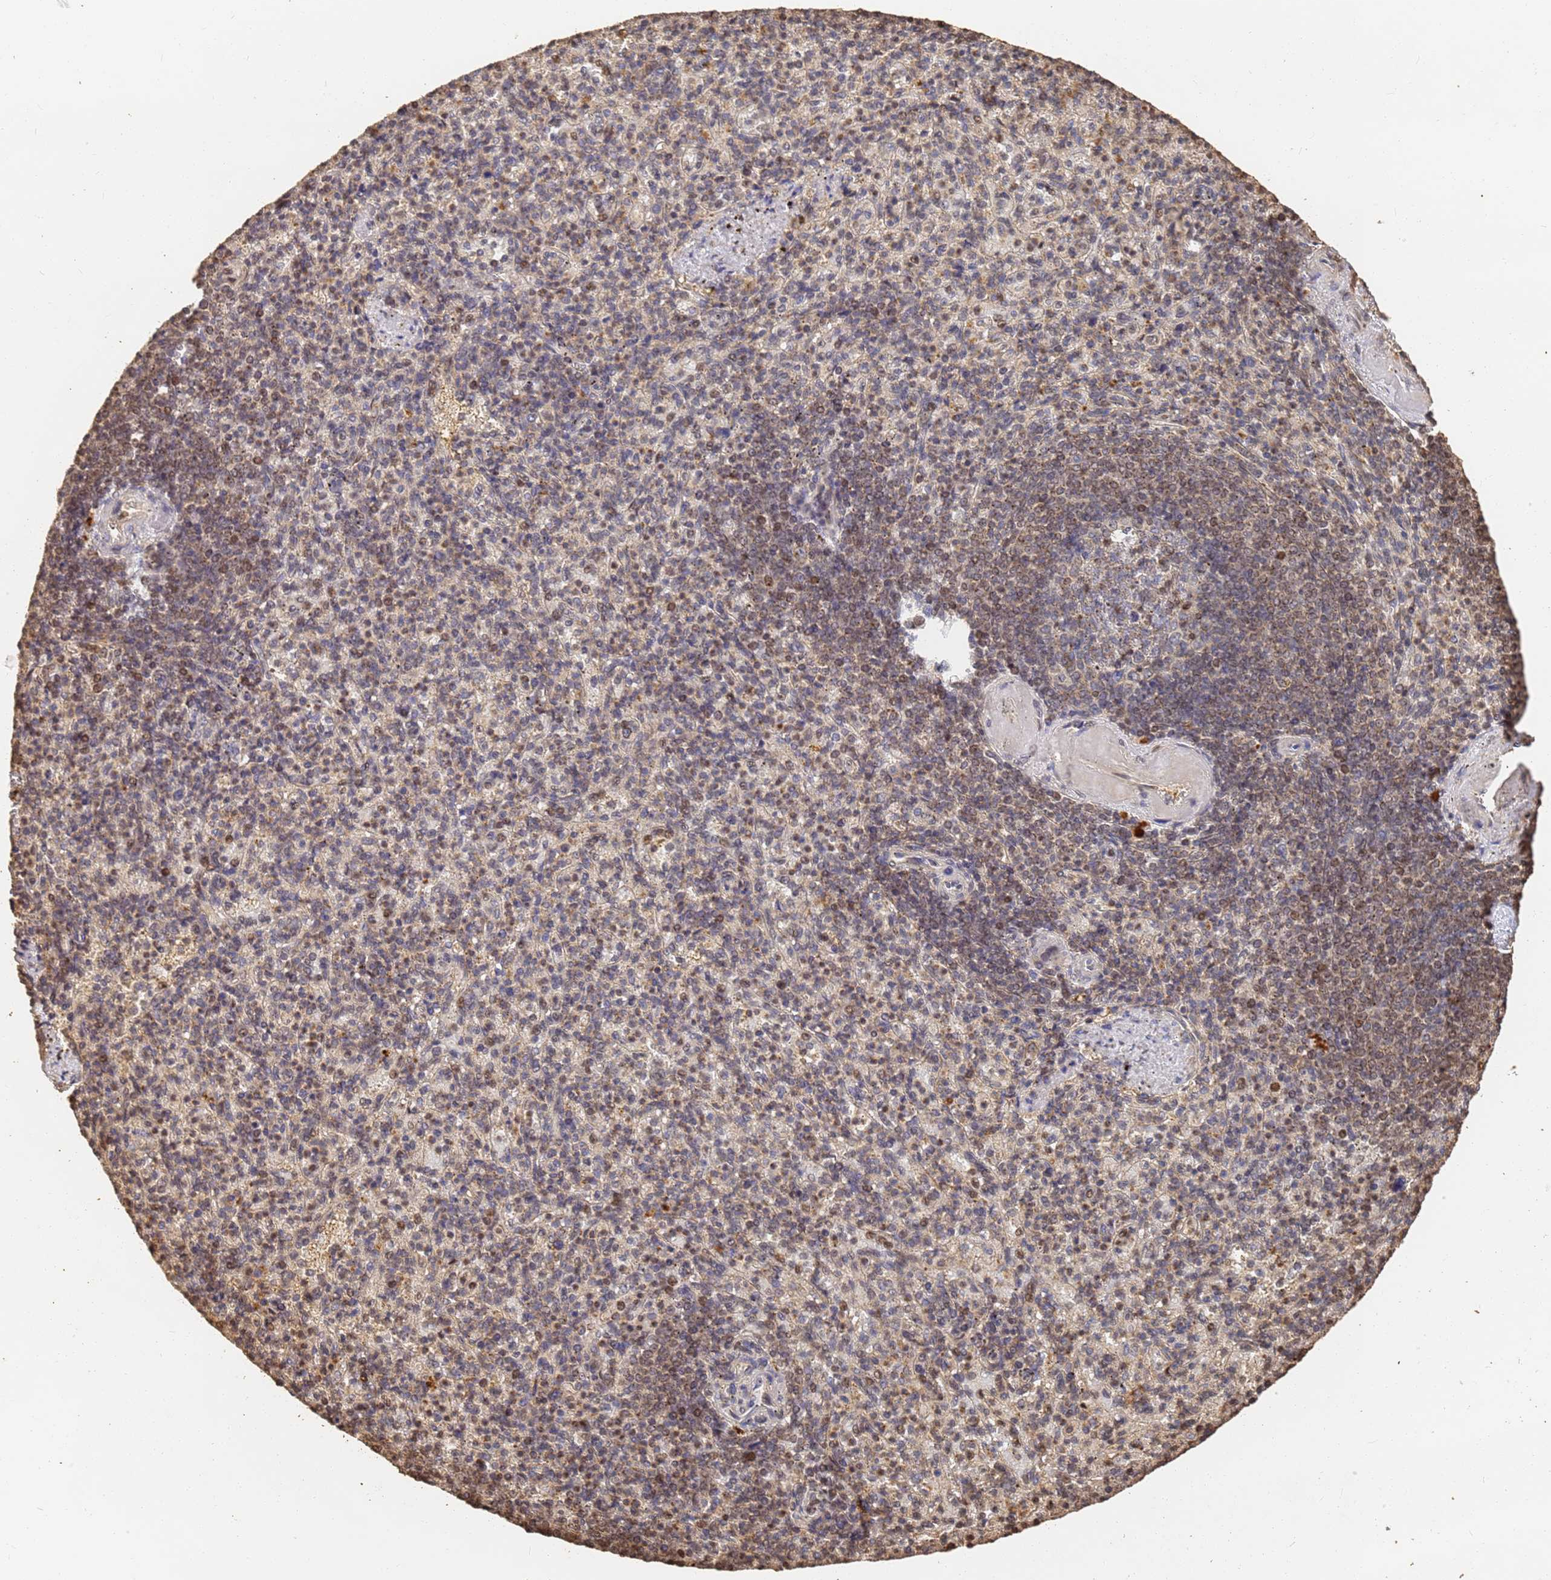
{"staining": {"intensity": "moderate", "quantity": "<25%", "location": "nuclear"}, "tissue": "spleen", "cell_type": "Cells in red pulp", "image_type": "normal", "snomed": [{"axis": "morphology", "description": "Normal tissue, NOS"}, {"axis": "topography", "description": "Spleen"}], "caption": "Cells in red pulp display moderate nuclear positivity in about <25% of cells in benign spleen. The protein is shown in brown color, while the nuclei are stained blue.", "gene": "JAK2", "patient": {"sex": "female", "age": 74}}